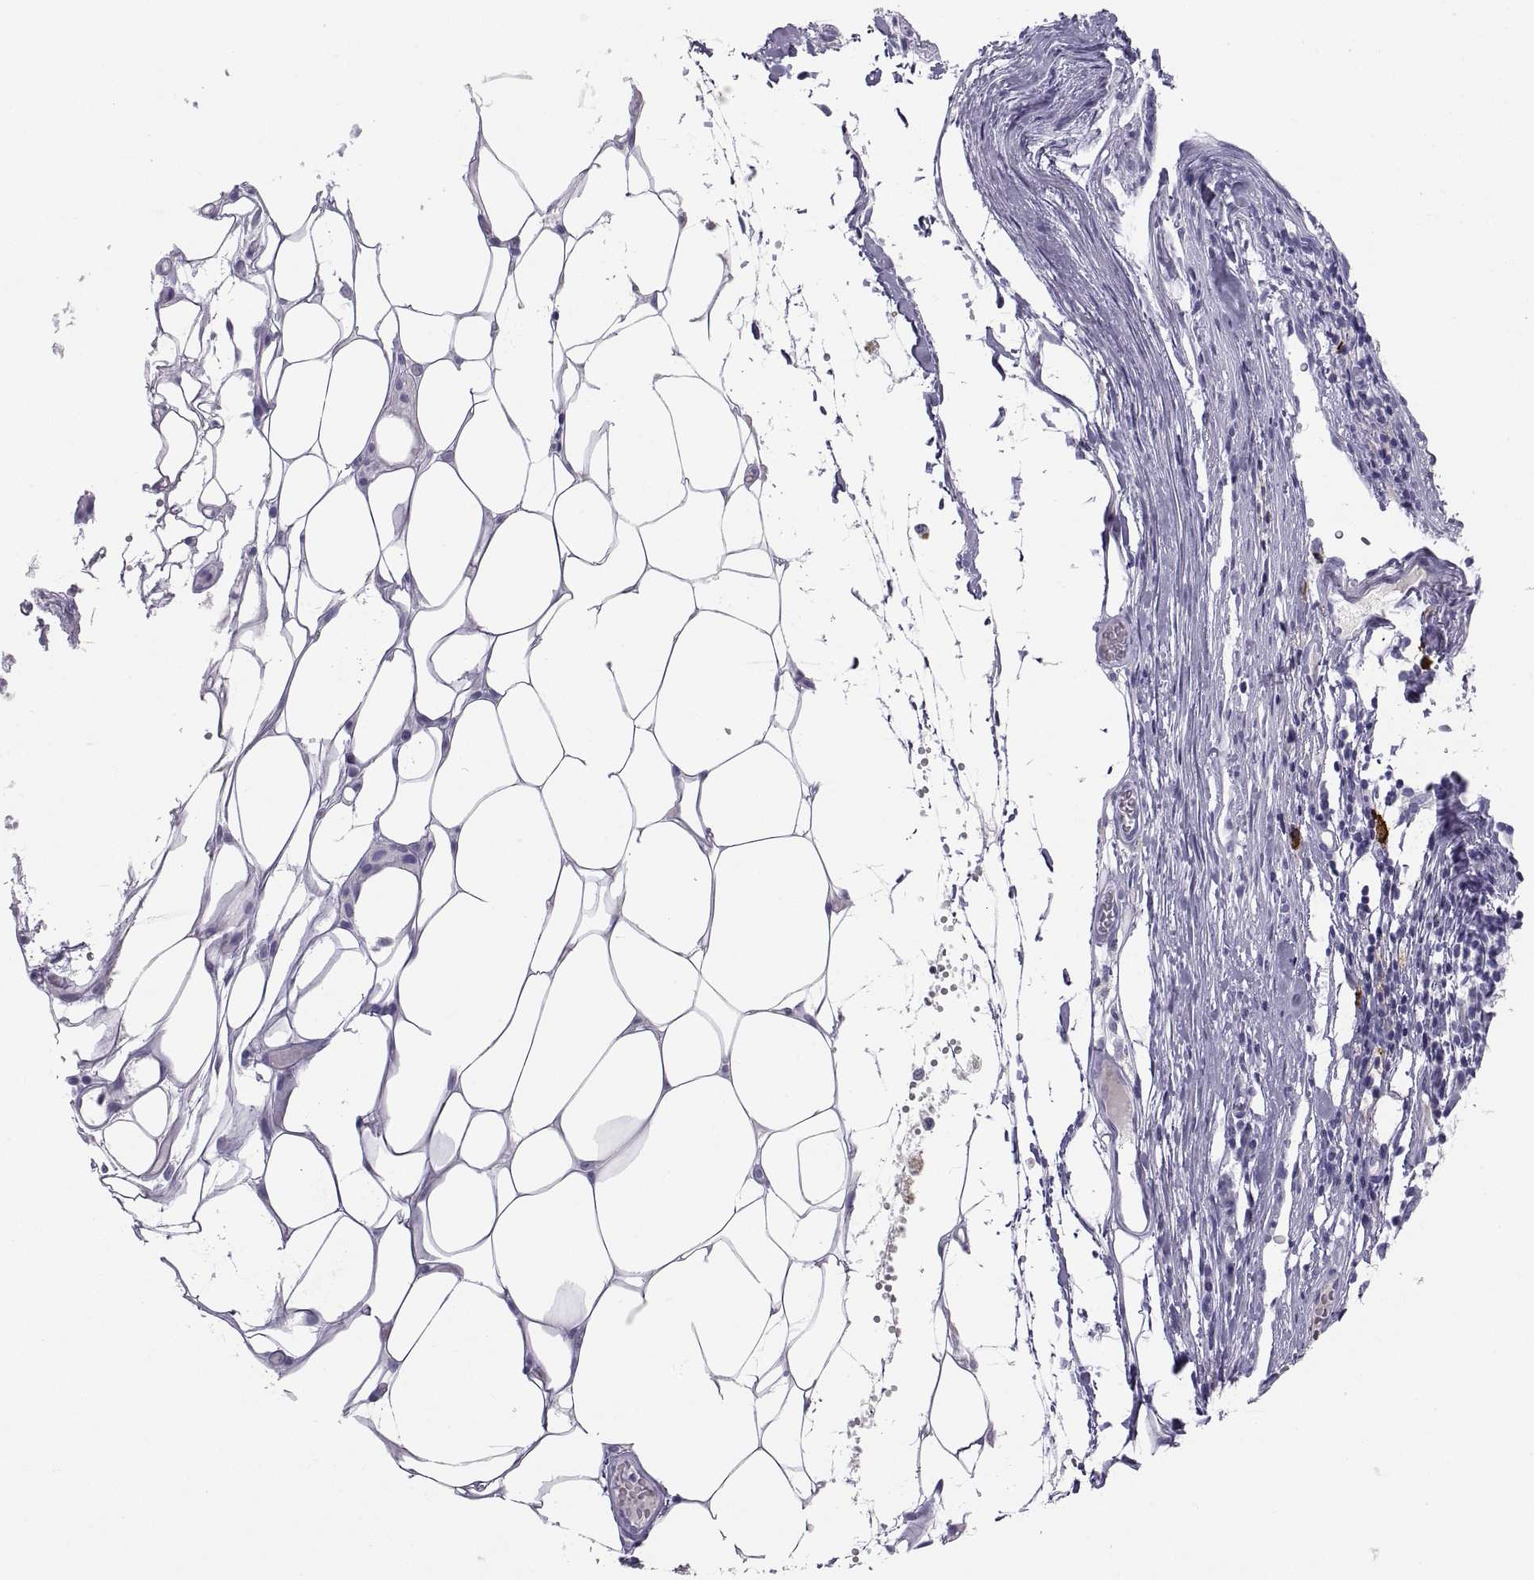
{"staining": {"intensity": "negative", "quantity": "none", "location": "none"}, "tissue": "melanoma", "cell_type": "Tumor cells", "image_type": "cancer", "snomed": [{"axis": "morphology", "description": "Malignant melanoma, Metastatic site"}, {"axis": "topography", "description": "Lymph node"}], "caption": "Melanoma was stained to show a protein in brown. There is no significant expression in tumor cells. (Stains: DAB (3,3'-diaminobenzidine) immunohistochemistry with hematoxylin counter stain, Microscopy: brightfield microscopy at high magnification).", "gene": "MAGEB2", "patient": {"sex": "female", "age": 64}}